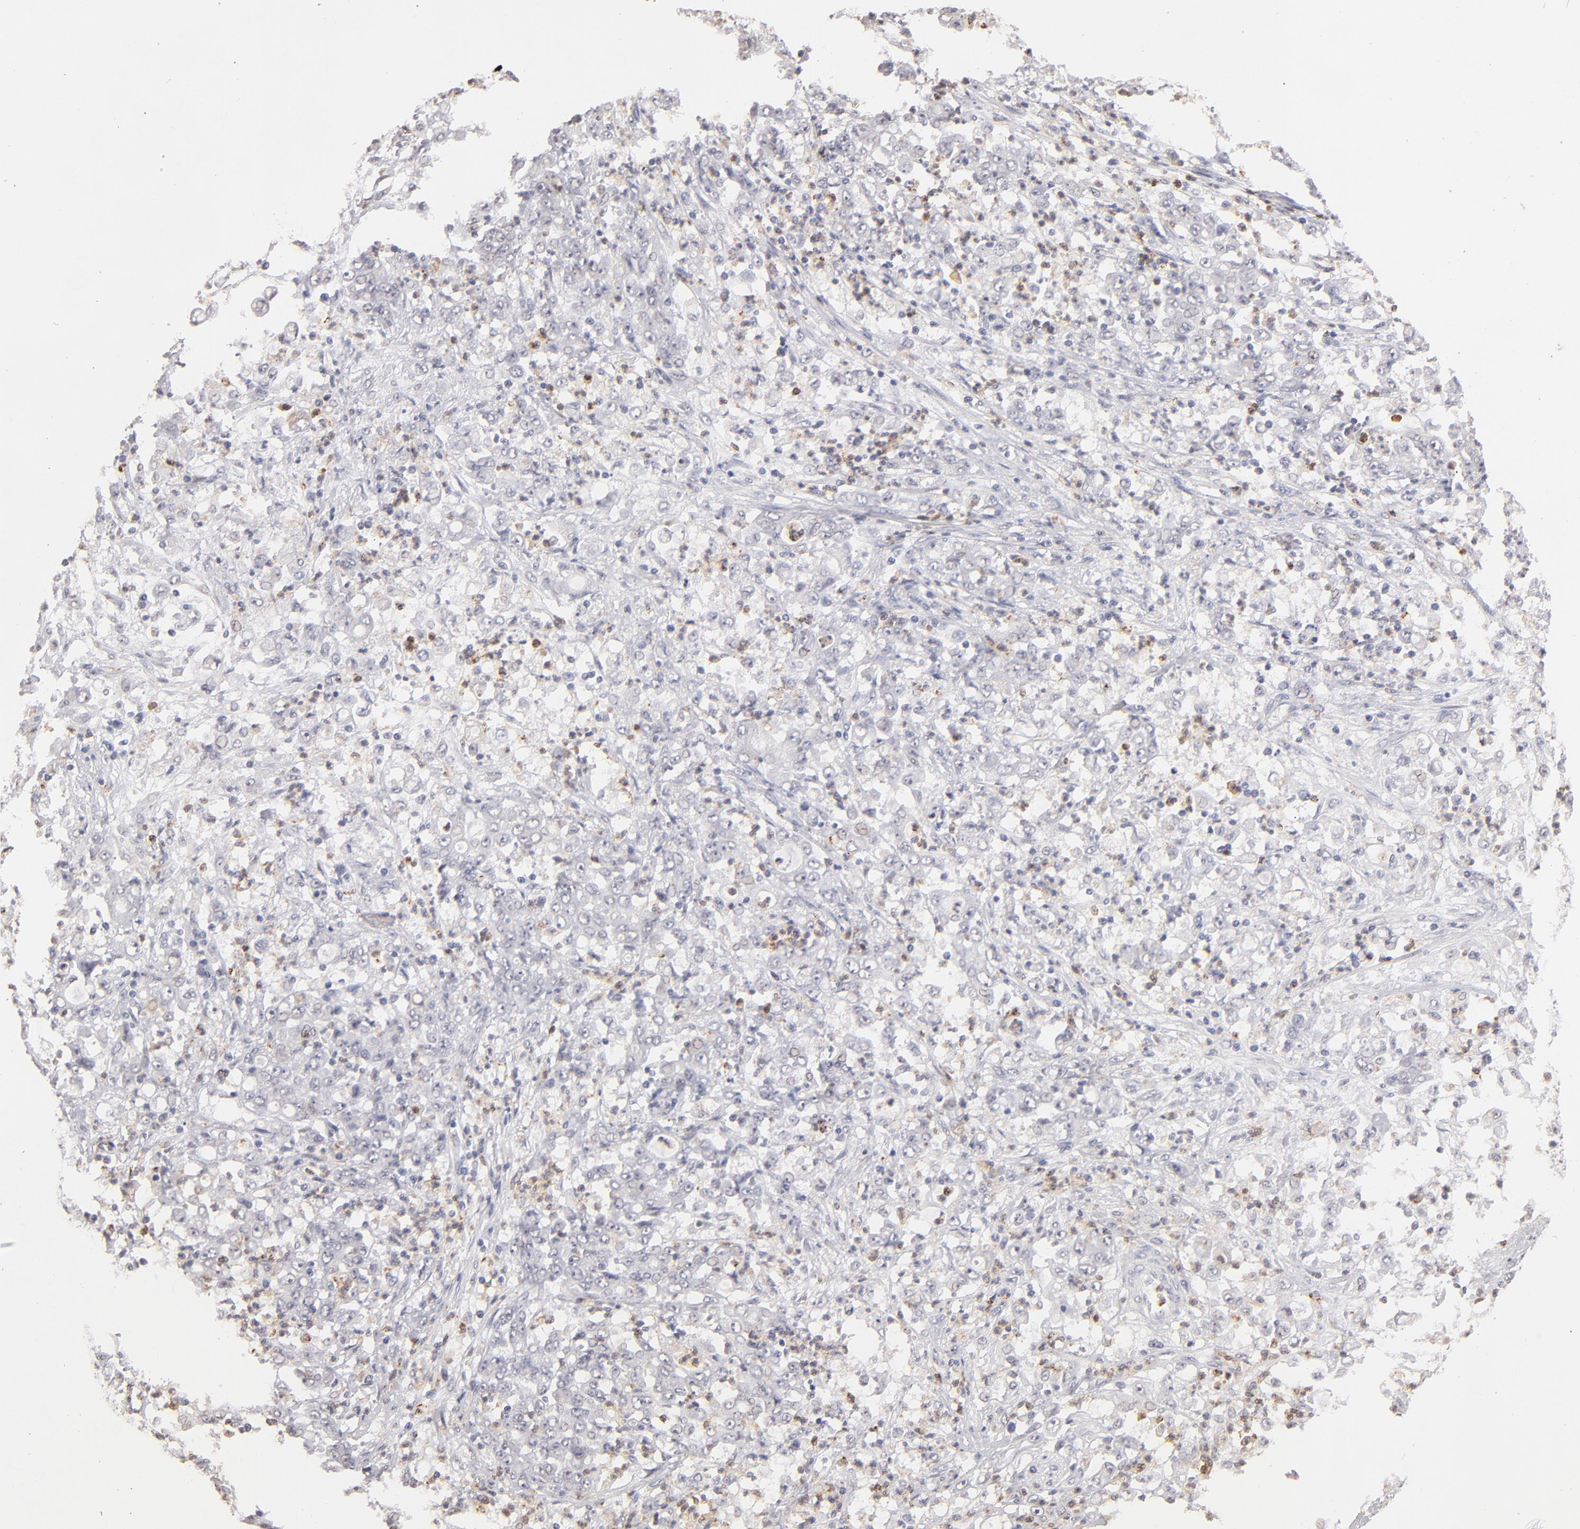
{"staining": {"intensity": "negative", "quantity": "none", "location": "none"}, "tissue": "stomach cancer", "cell_type": "Tumor cells", "image_type": "cancer", "snomed": [{"axis": "morphology", "description": "Adenocarcinoma, NOS"}, {"axis": "topography", "description": "Stomach, lower"}], "caption": "High power microscopy image of an immunohistochemistry photomicrograph of stomach cancer (adenocarcinoma), revealing no significant staining in tumor cells.", "gene": "MGAM", "patient": {"sex": "female", "age": 71}}